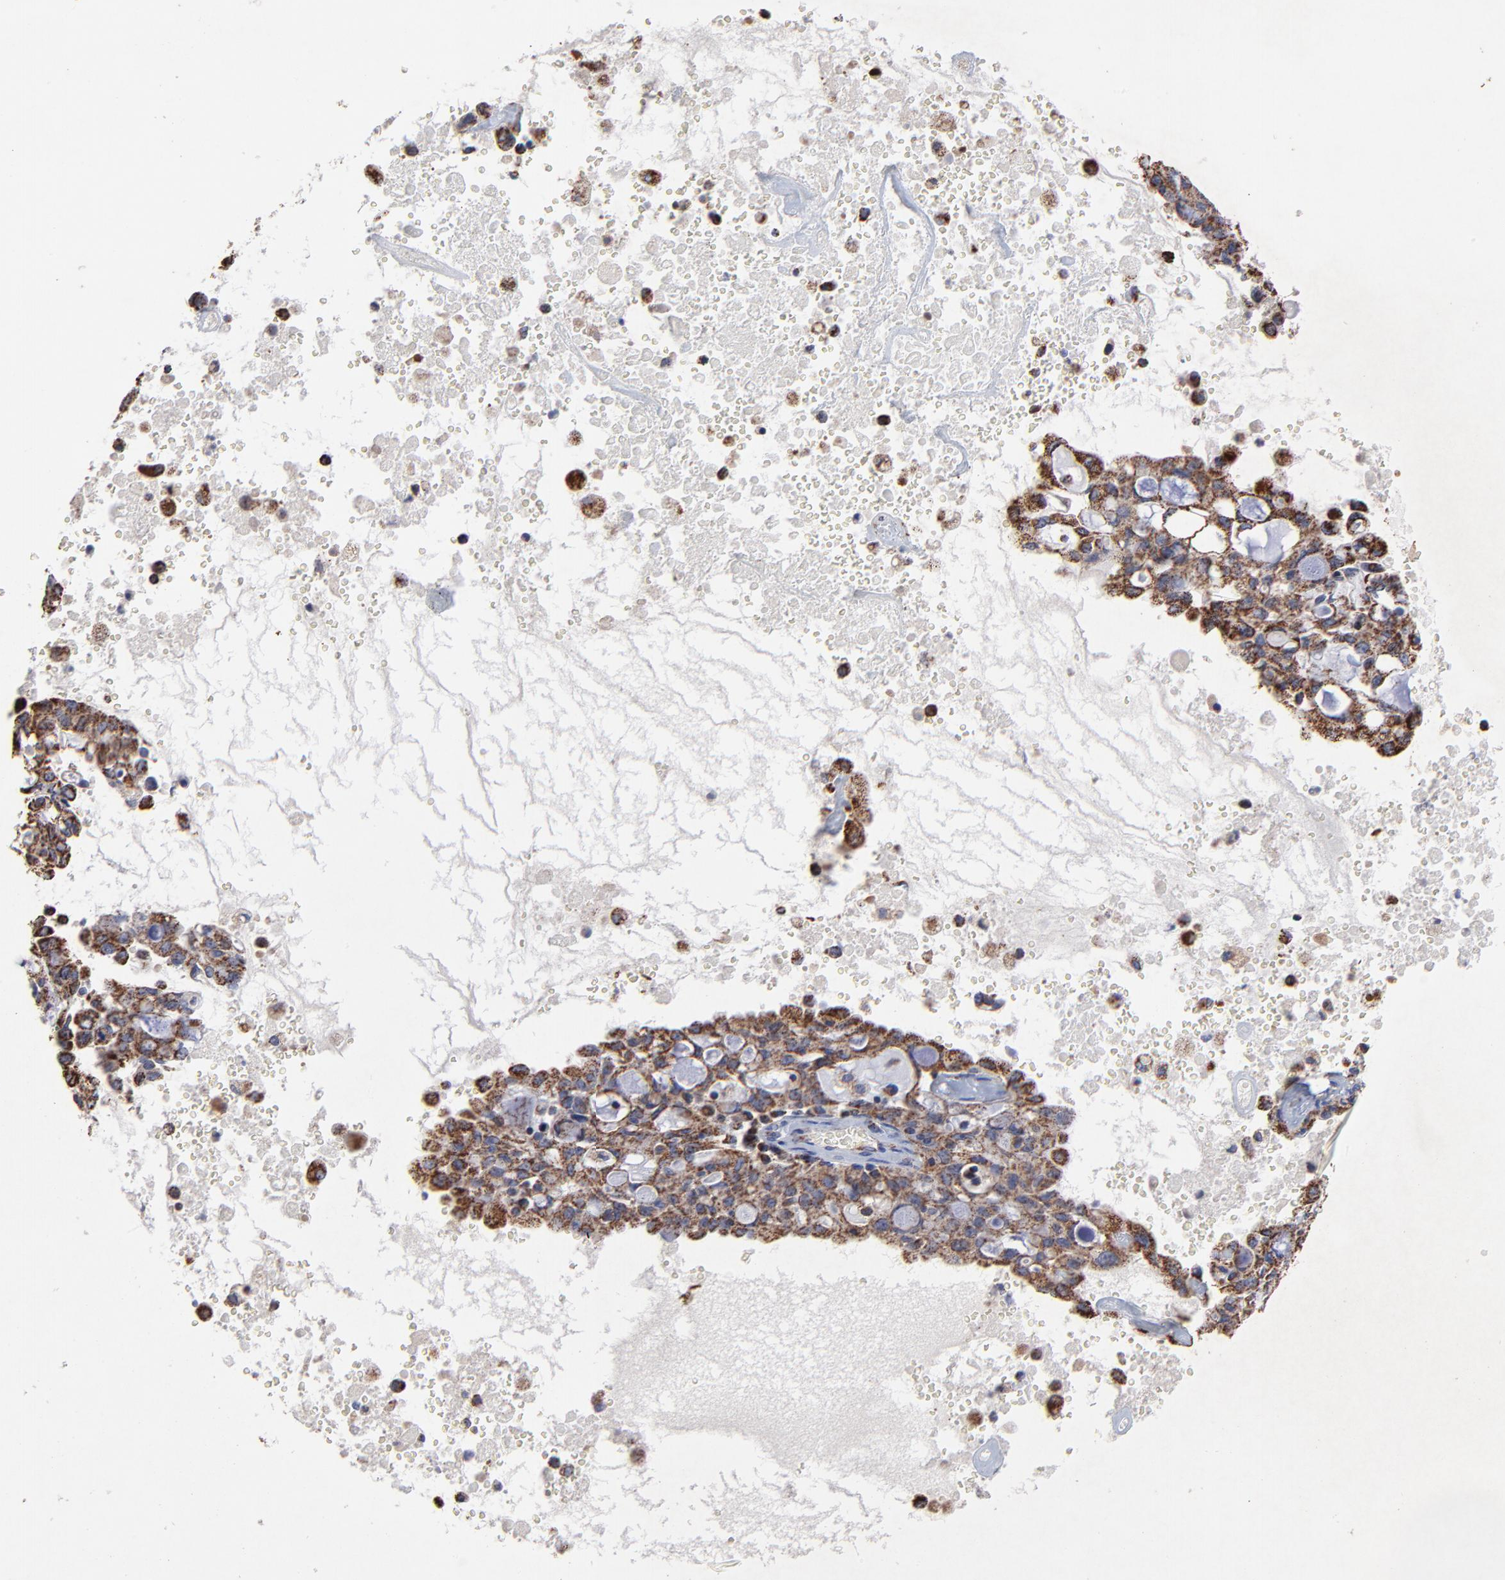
{"staining": {"intensity": "moderate", "quantity": ">75%", "location": "cytoplasmic/membranous"}, "tissue": "lung cancer", "cell_type": "Tumor cells", "image_type": "cancer", "snomed": [{"axis": "morphology", "description": "Adenocarcinoma, NOS"}, {"axis": "topography", "description": "Lung"}], "caption": "A high-resolution histopathology image shows IHC staining of lung adenocarcinoma, which shows moderate cytoplasmic/membranous staining in approximately >75% of tumor cells. The staining was performed using DAB to visualize the protein expression in brown, while the nuclei were stained in blue with hematoxylin (Magnification: 20x).", "gene": "SSBP1", "patient": {"sex": "female", "age": 44}}